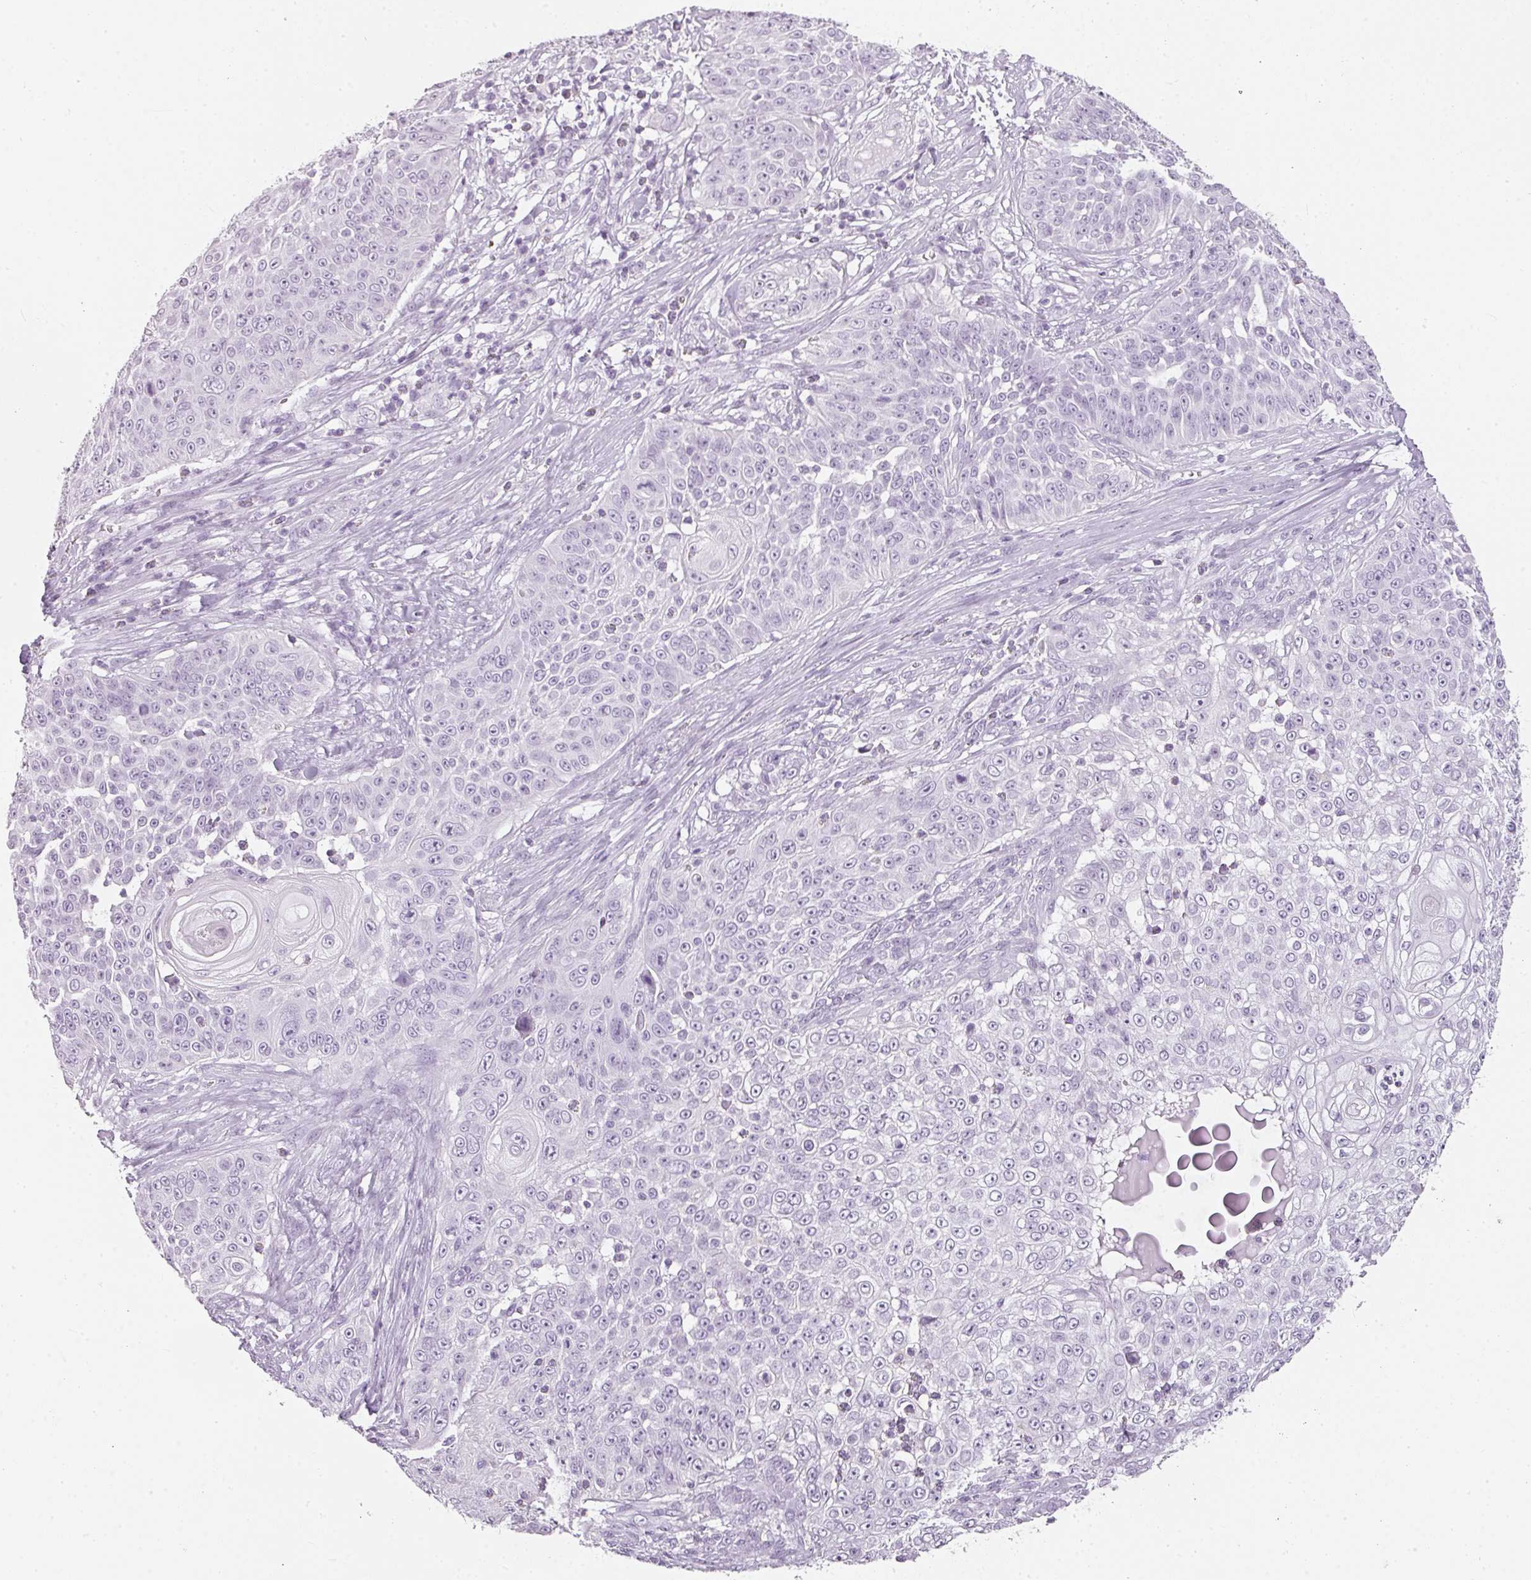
{"staining": {"intensity": "negative", "quantity": "none", "location": "none"}, "tissue": "skin cancer", "cell_type": "Tumor cells", "image_type": "cancer", "snomed": [{"axis": "morphology", "description": "Squamous cell carcinoma, NOS"}, {"axis": "topography", "description": "Skin"}], "caption": "The micrograph reveals no staining of tumor cells in skin cancer (squamous cell carcinoma).", "gene": "TMEM42", "patient": {"sex": "male", "age": 24}}